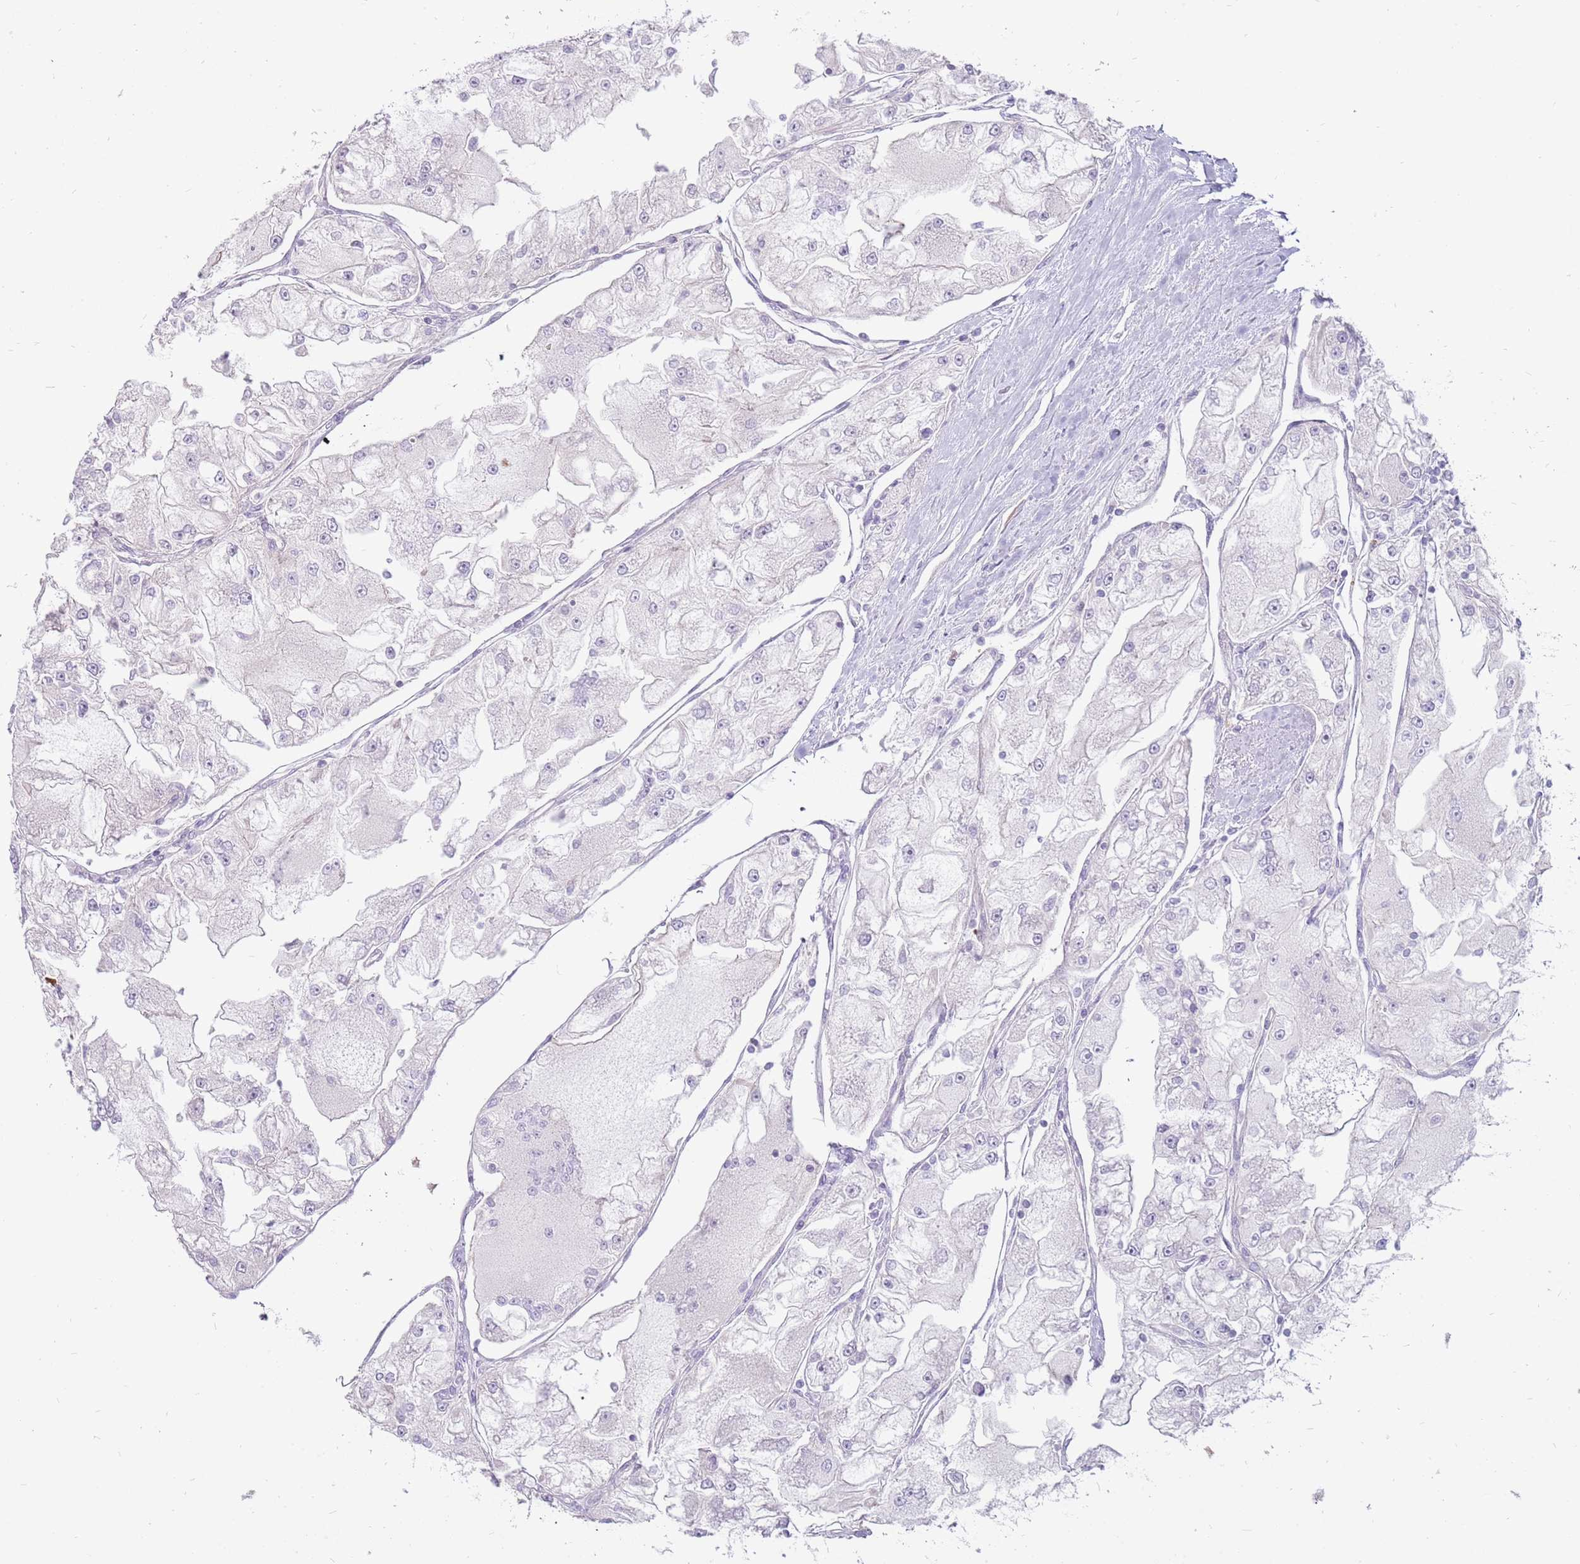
{"staining": {"intensity": "negative", "quantity": "none", "location": "none"}, "tissue": "renal cancer", "cell_type": "Tumor cells", "image_type": "cancer", "snomed": [{"axis": "morphology", "description": "Adenocarcinoma, NOS"}, {"axis": "topography", "description": "Kidney"}], "caption": "High power microscopy photomicrograph of an immunohistochemistry (IHC) image of renal cancer (adenocarcinoma), revealing no significant staining in tumor cells.", "gene": "MCUB", "patient": {"sex": "female", "age": 72}}